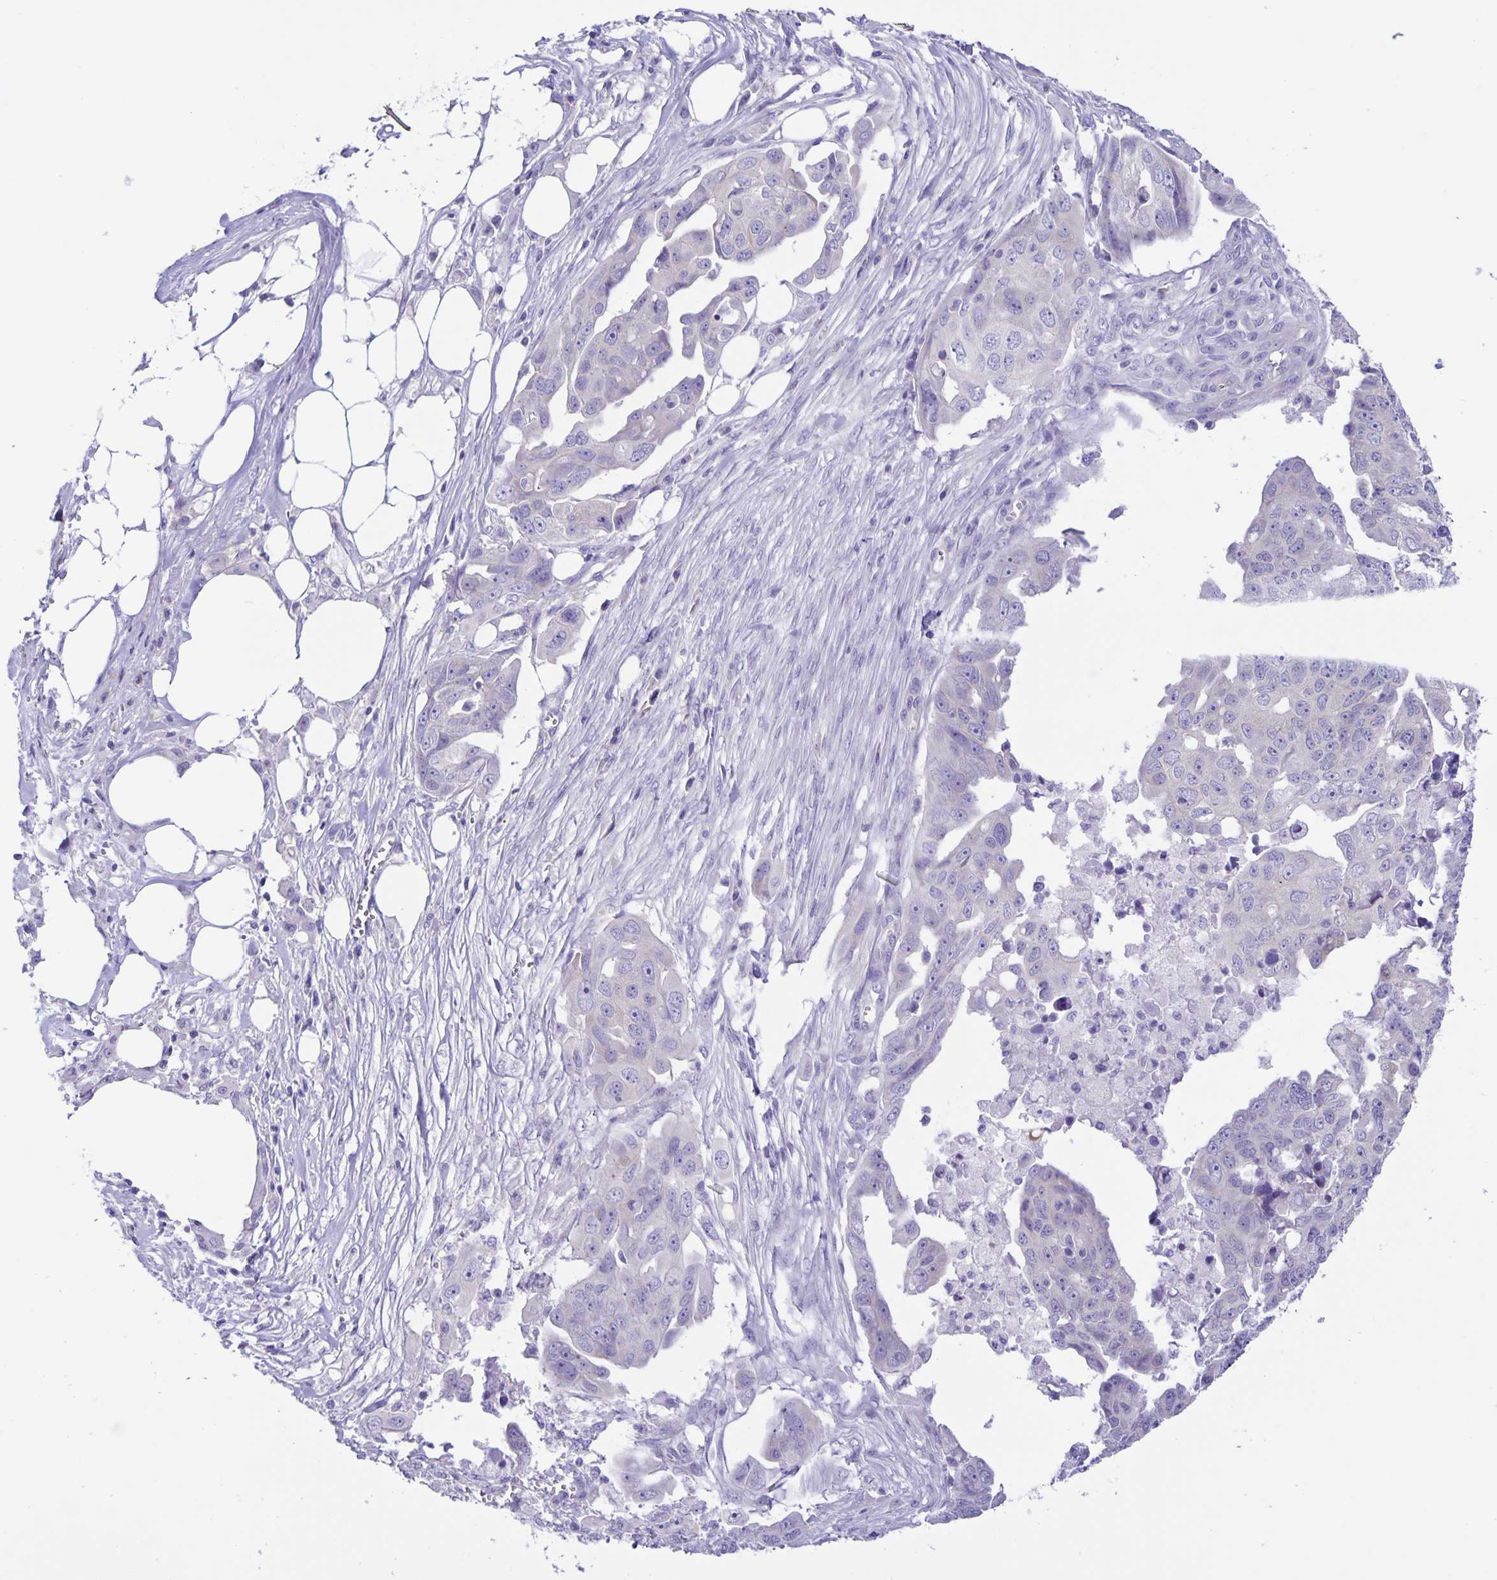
{"staining": {"intensity": "negative", "quantity": "none", "location": "none"}, "tissue": "ovarian cancer", "cell_type": "Tumor cells", "image_type": "cancer", "snomed": [{"axis": "morphology", "description": "Carcinoma, endometroid"}, {"axis": "topography", "description": "Ovary"}], "caption": "A high-resolution micrograph shows immunohistochemistry (IHC) staining of ovarian cancer, which shows no significant positivity in tumor cells.", "gene": "CAPSL", "patient": {"sex": "female", "age": 70}}